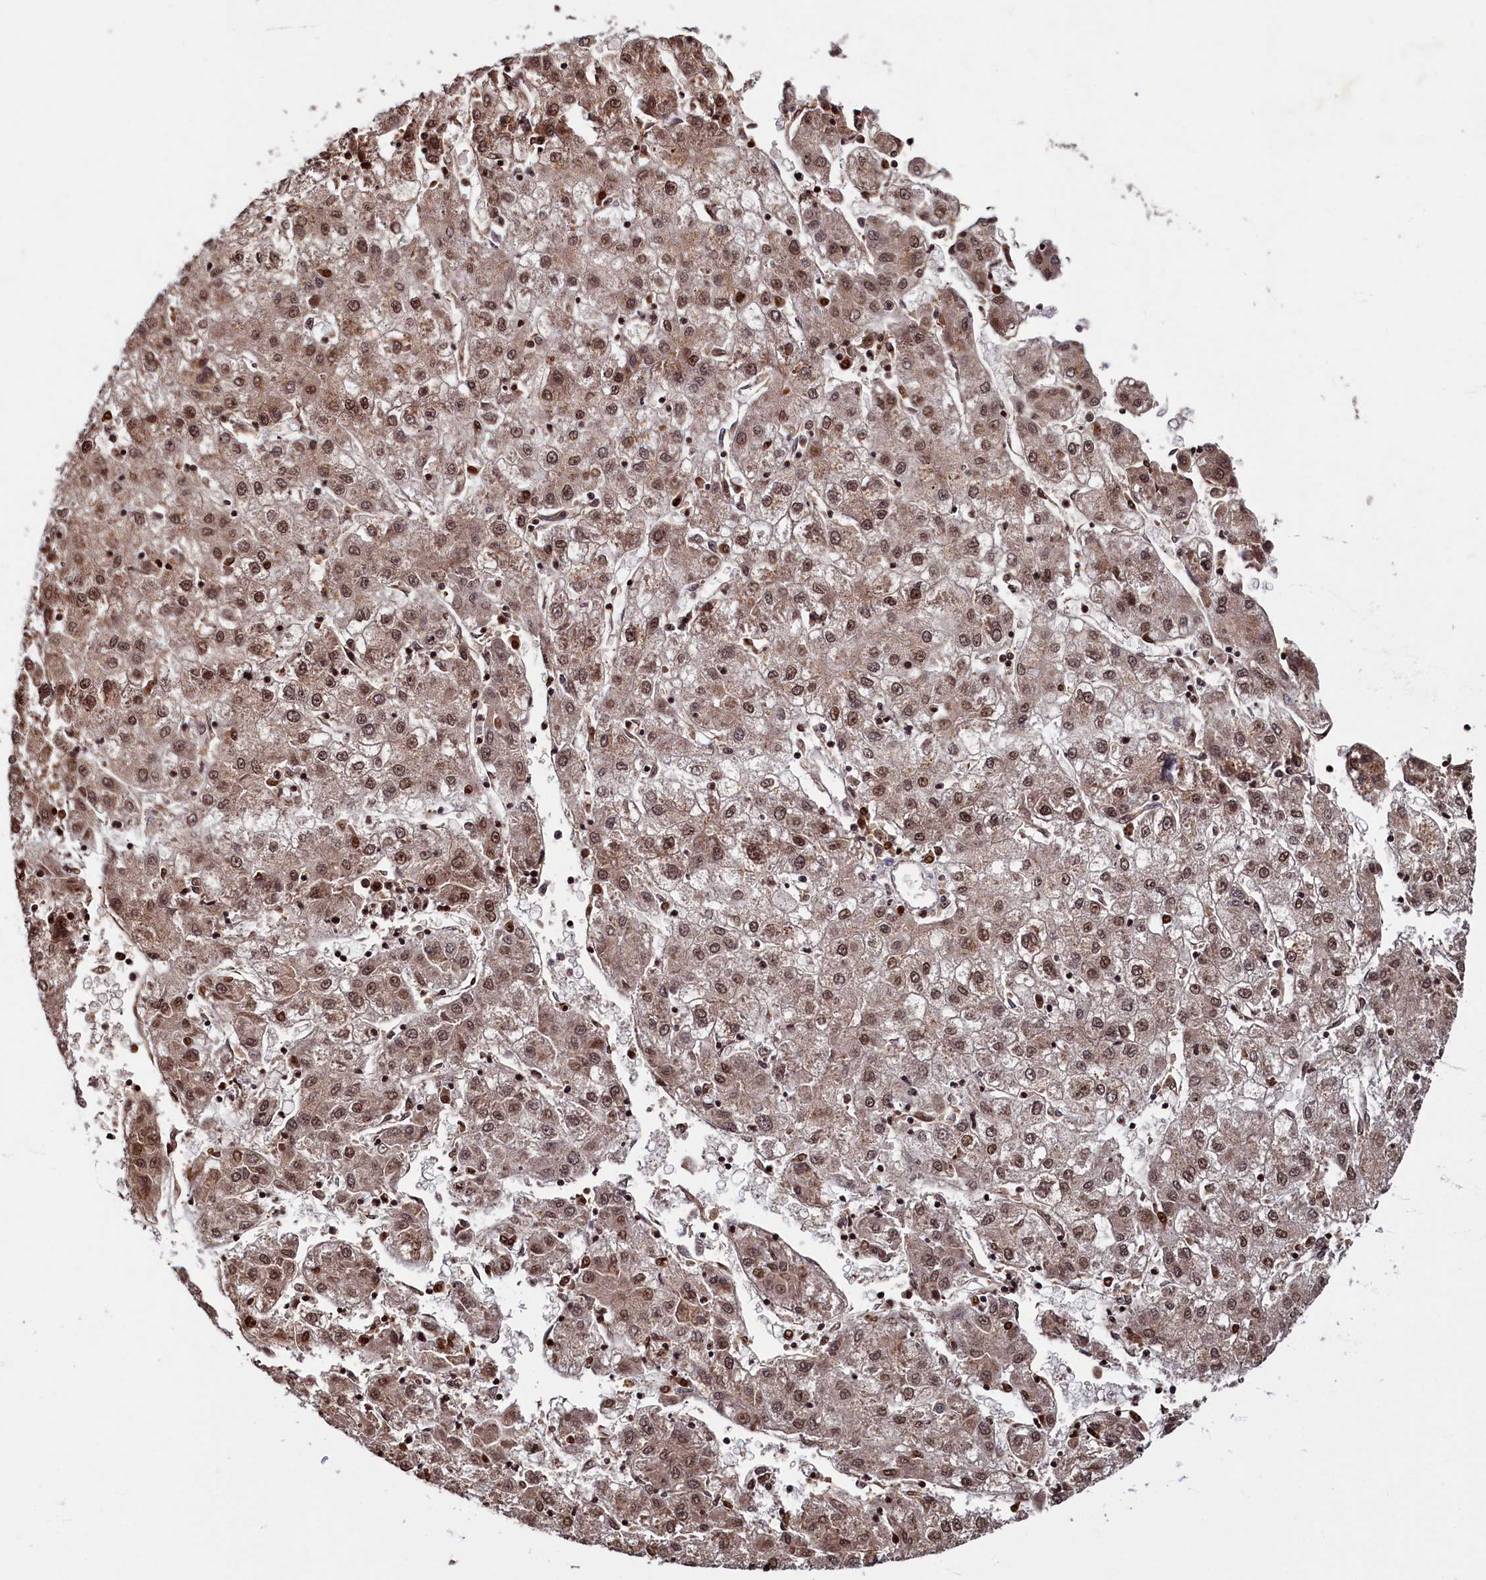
{"staining": {"intensity": "moderate", "quantity": ">75%", "location": "cytoplasmic/membranous,nuclear"}, "tissue": "liver cancer", "cell_type": "Tumor cells", "image_type": "cancer", "snomed": [{"axis": "morphology", "description": "Carcinoma, Hepatocellular, NOS"}, {"axis": "topography", "description": "Liver"}], "caption": "Immunohistochemistry (DAB (3,3'-diaminobenzidine)) staining of human hepatocellular carcinoma (liver) reveals moderate cytoplasmic/membranous and nuclear protein positivity in about >75% of tumor cells.", "gene": "NCKAP5L", "patient": {"sex": "male", "age": 72}}